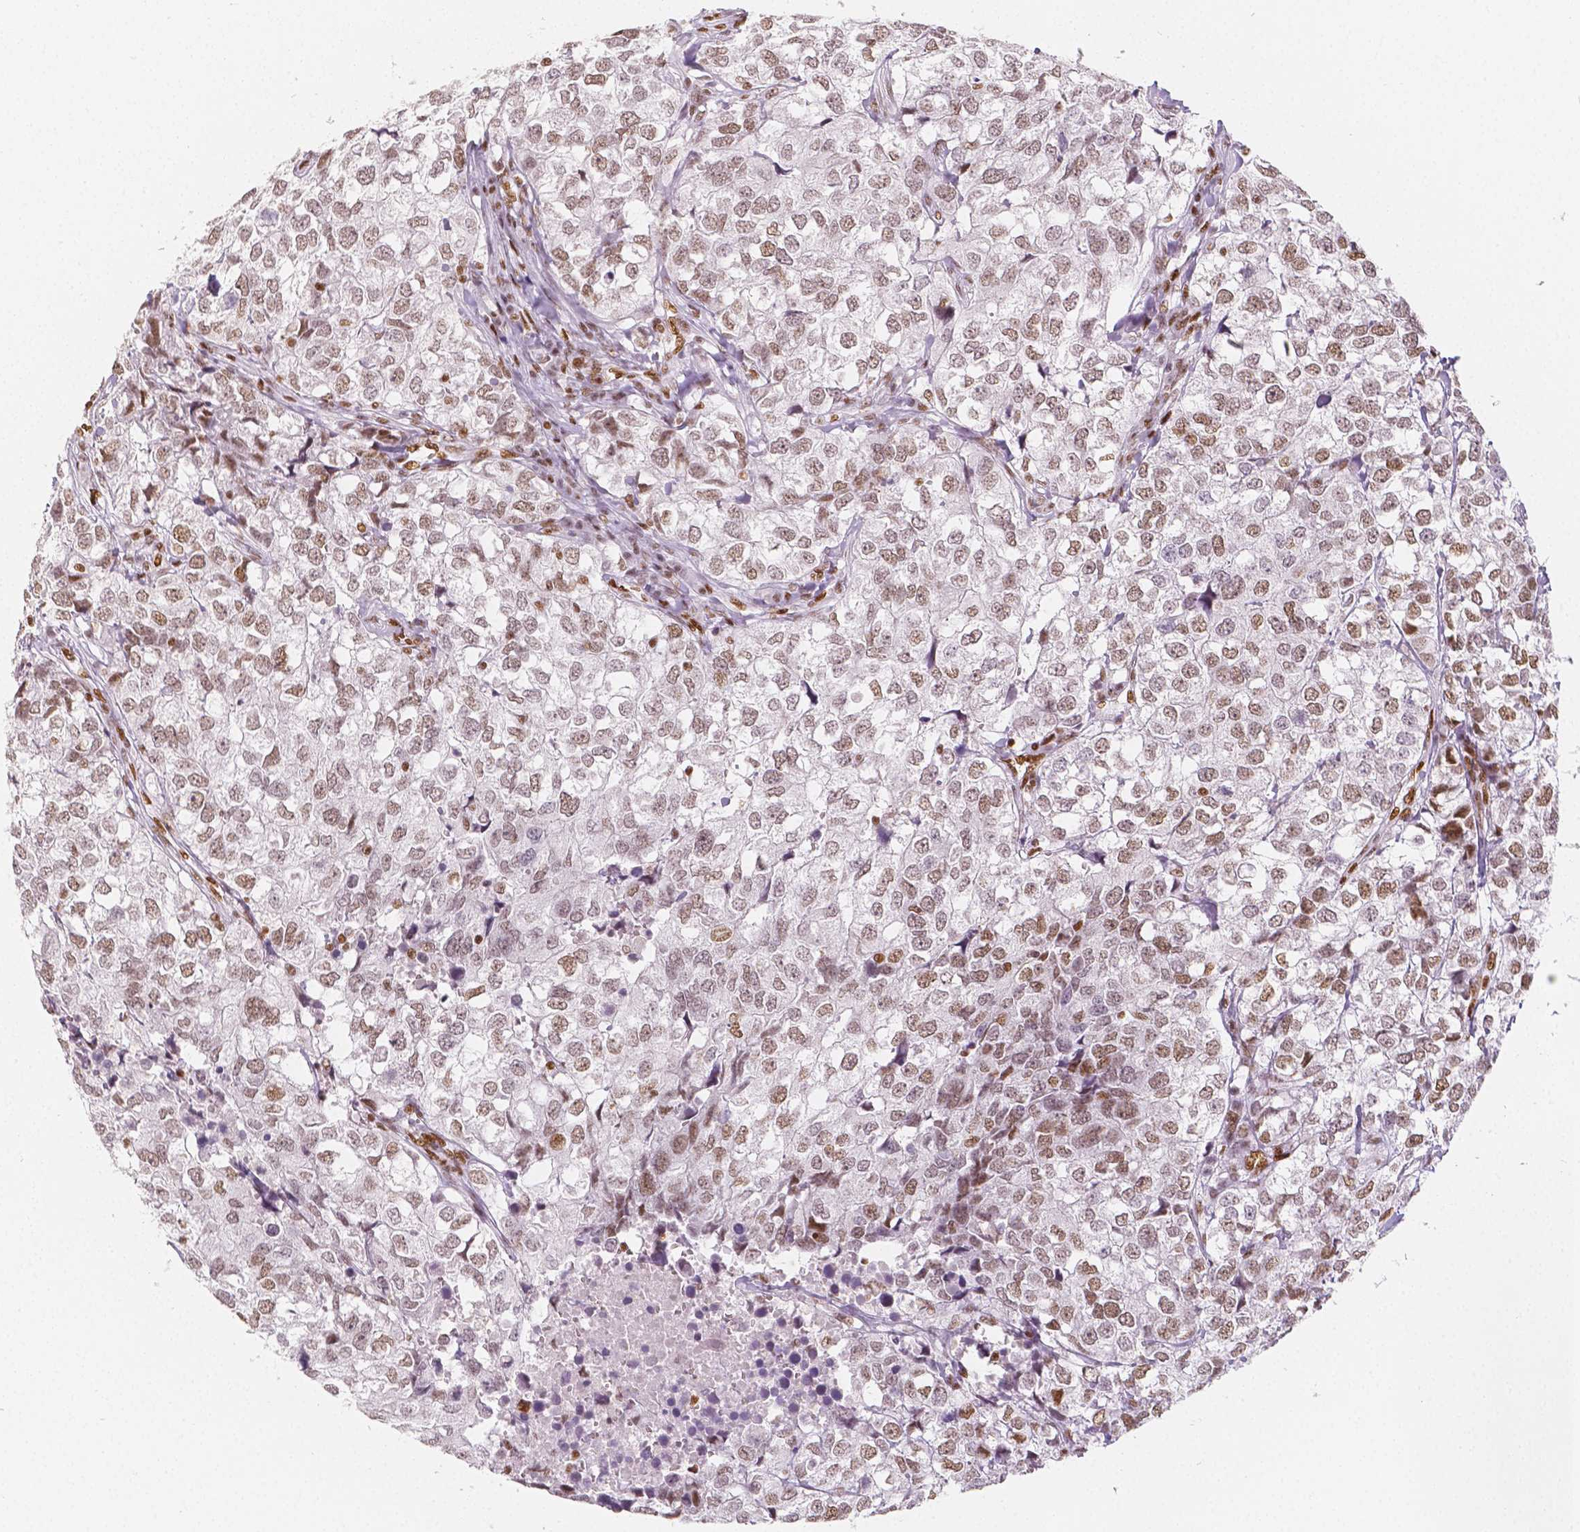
{"staining": {"intensity": "moderate", "quantity": ">75%", "location": "nuclear"}, "tissue": "breast cancer", "cell_type": "Tumor cells", "image_type": "cancer", "snomed": [{"axis": "morphology", "description": "Duct carcinoma"}, {"axis": "topography", "description": "Breast"}], "caption": "IHC micrograph of neoplastic tissue: human breast cancer (intraductal carcinoma) stained using immunohistochemistry shows medium levels of moderate protein expression localized specifically in the nuclear of tumor cells, appearing as a nuclear brown color.", "gene": "HDAC1", "patient": {"sex": "female", "age": 30}}